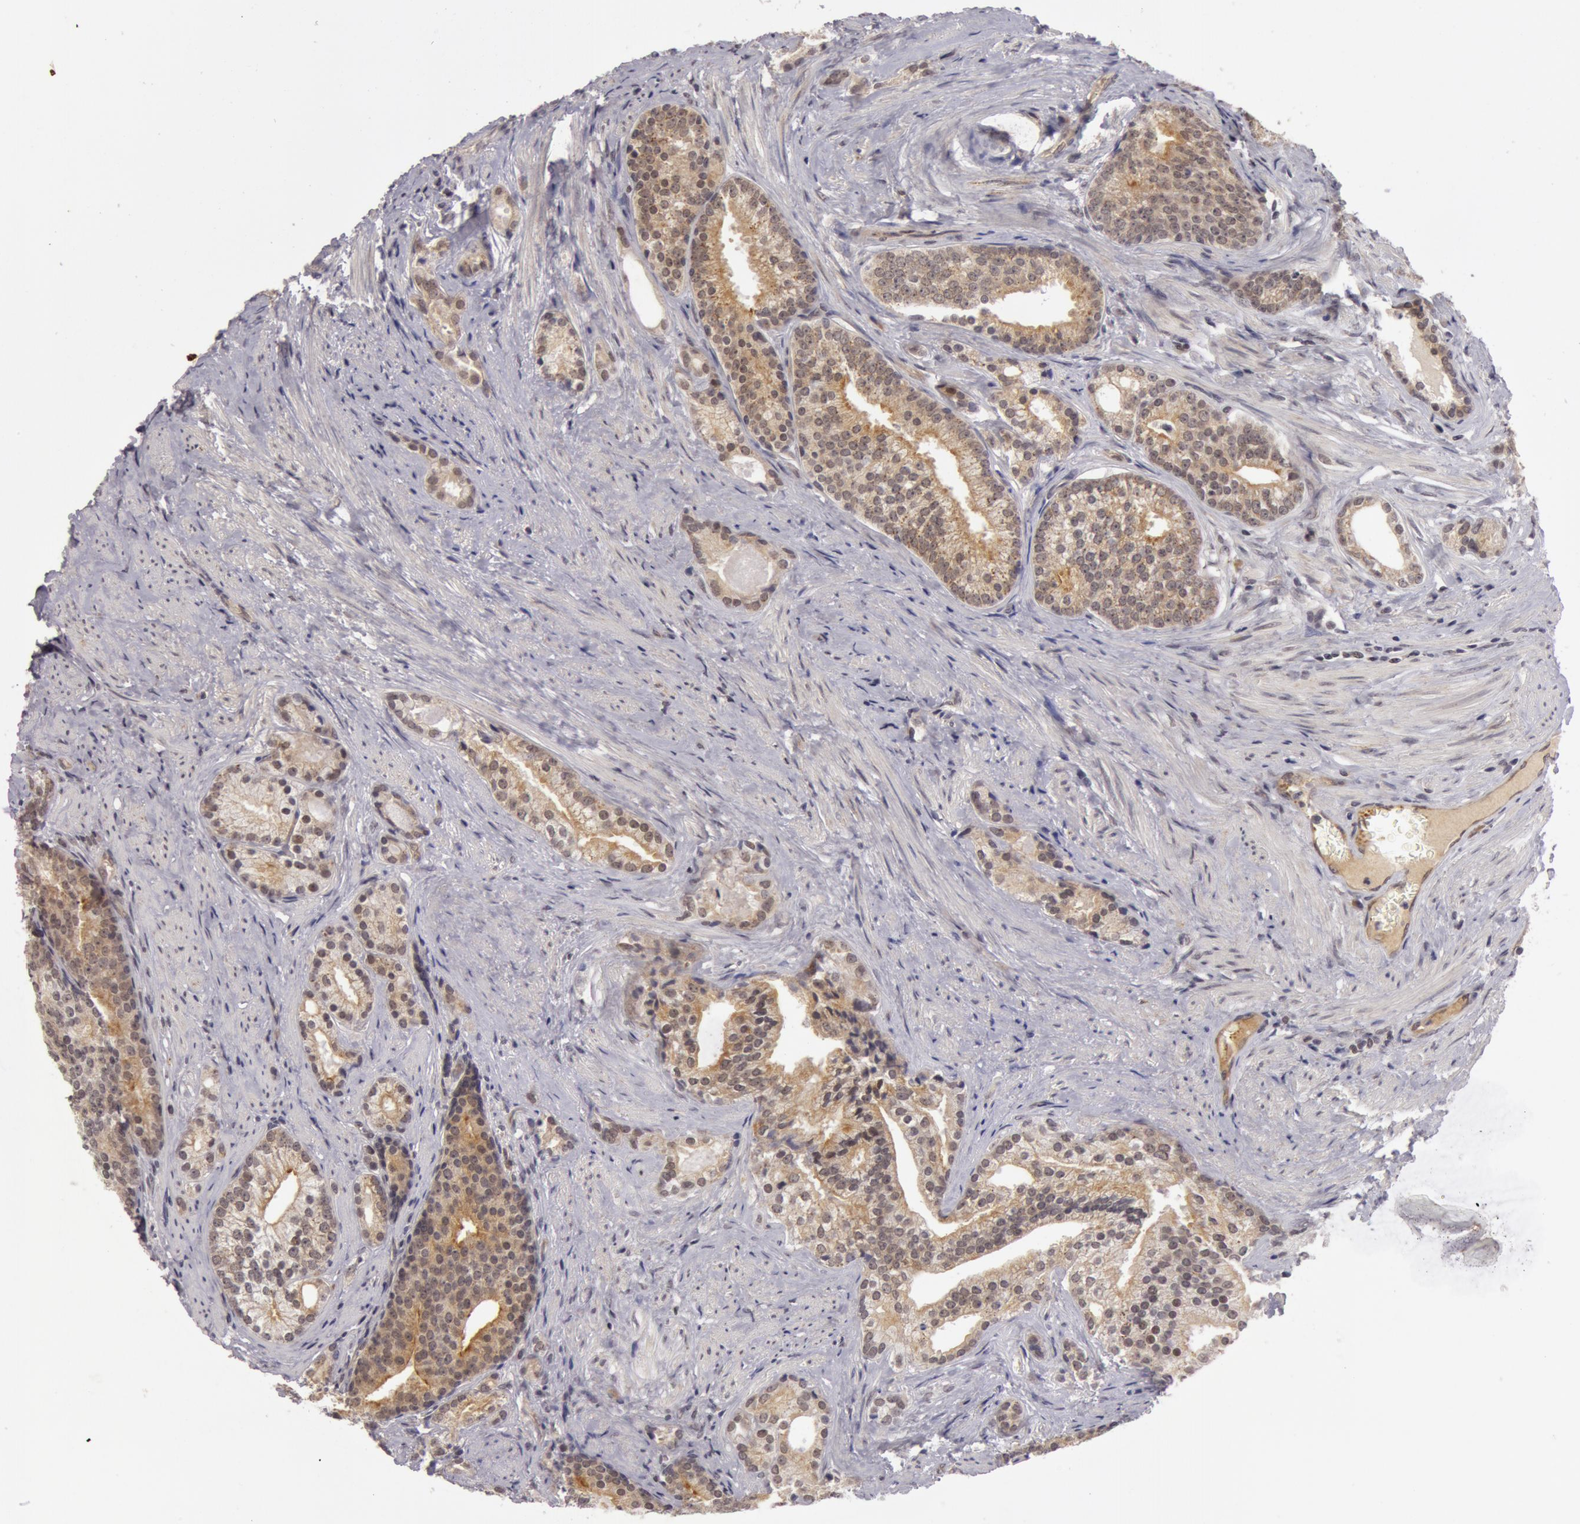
{"staining": {"intensity": "moderate", "quantity": "25%-75%", "location": "cytoplasmic/membranous"}, "tissue": "prostate cancer", "cell_type": "Tumor cells", "image_type": "cancer", "snomed": [{"axis": "morphology", "description": "Adenocarcinoma, Low grade"}, {"axis": "topography", "description": "Prostate"}], "caption": "Protein analysis of prostate low-grade adenocarcinoma tissue displays moderate cytoplasmic/membranous expression in approximately 25%-75% of tumor cells.", "gene": "SYTL4", "patient": {"sex": "male", "age": 71}}